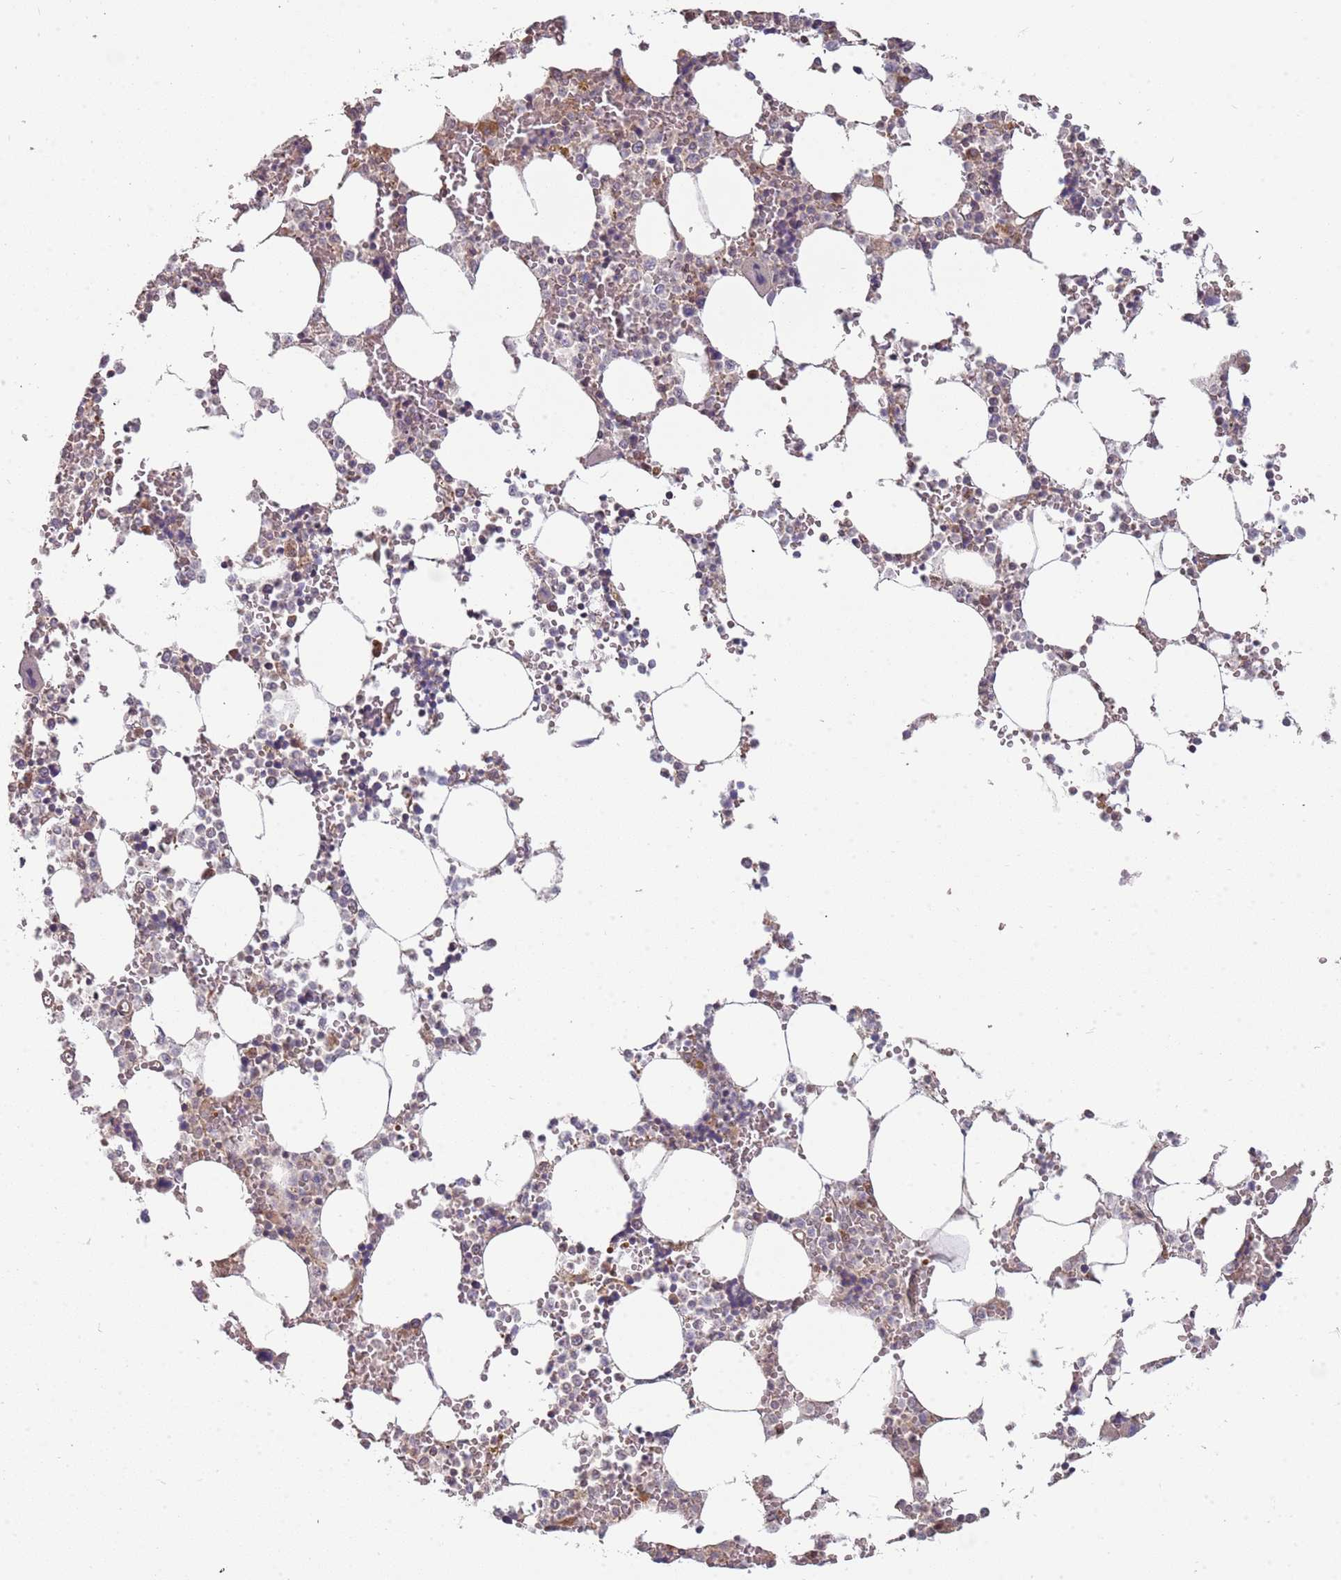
{"staining": {"intensity": "moderate", "quantity": "<25%", "location": "cytoplasmic/membranous"}, "tissue": "bone marrow", "cell_type": "Hematopoietic cells", "image_type": "normal", "snomed": [{"axis": "morphology", "description": "Normal tissue, NOS"}, {"axis": "topography", "description": "Bone marrow"}], "caption": "A low amount of moderate cytoplasmic/membranous expression is seen in approximately <25% of hematopoietic cells in unremarkable bone marrow. (DAB (3,3'-diaminobenzidine) IHC with brightfield microscopy, high magnification).", "gene": "RNF181", "patient": {"sex": "male", "age": 64}}